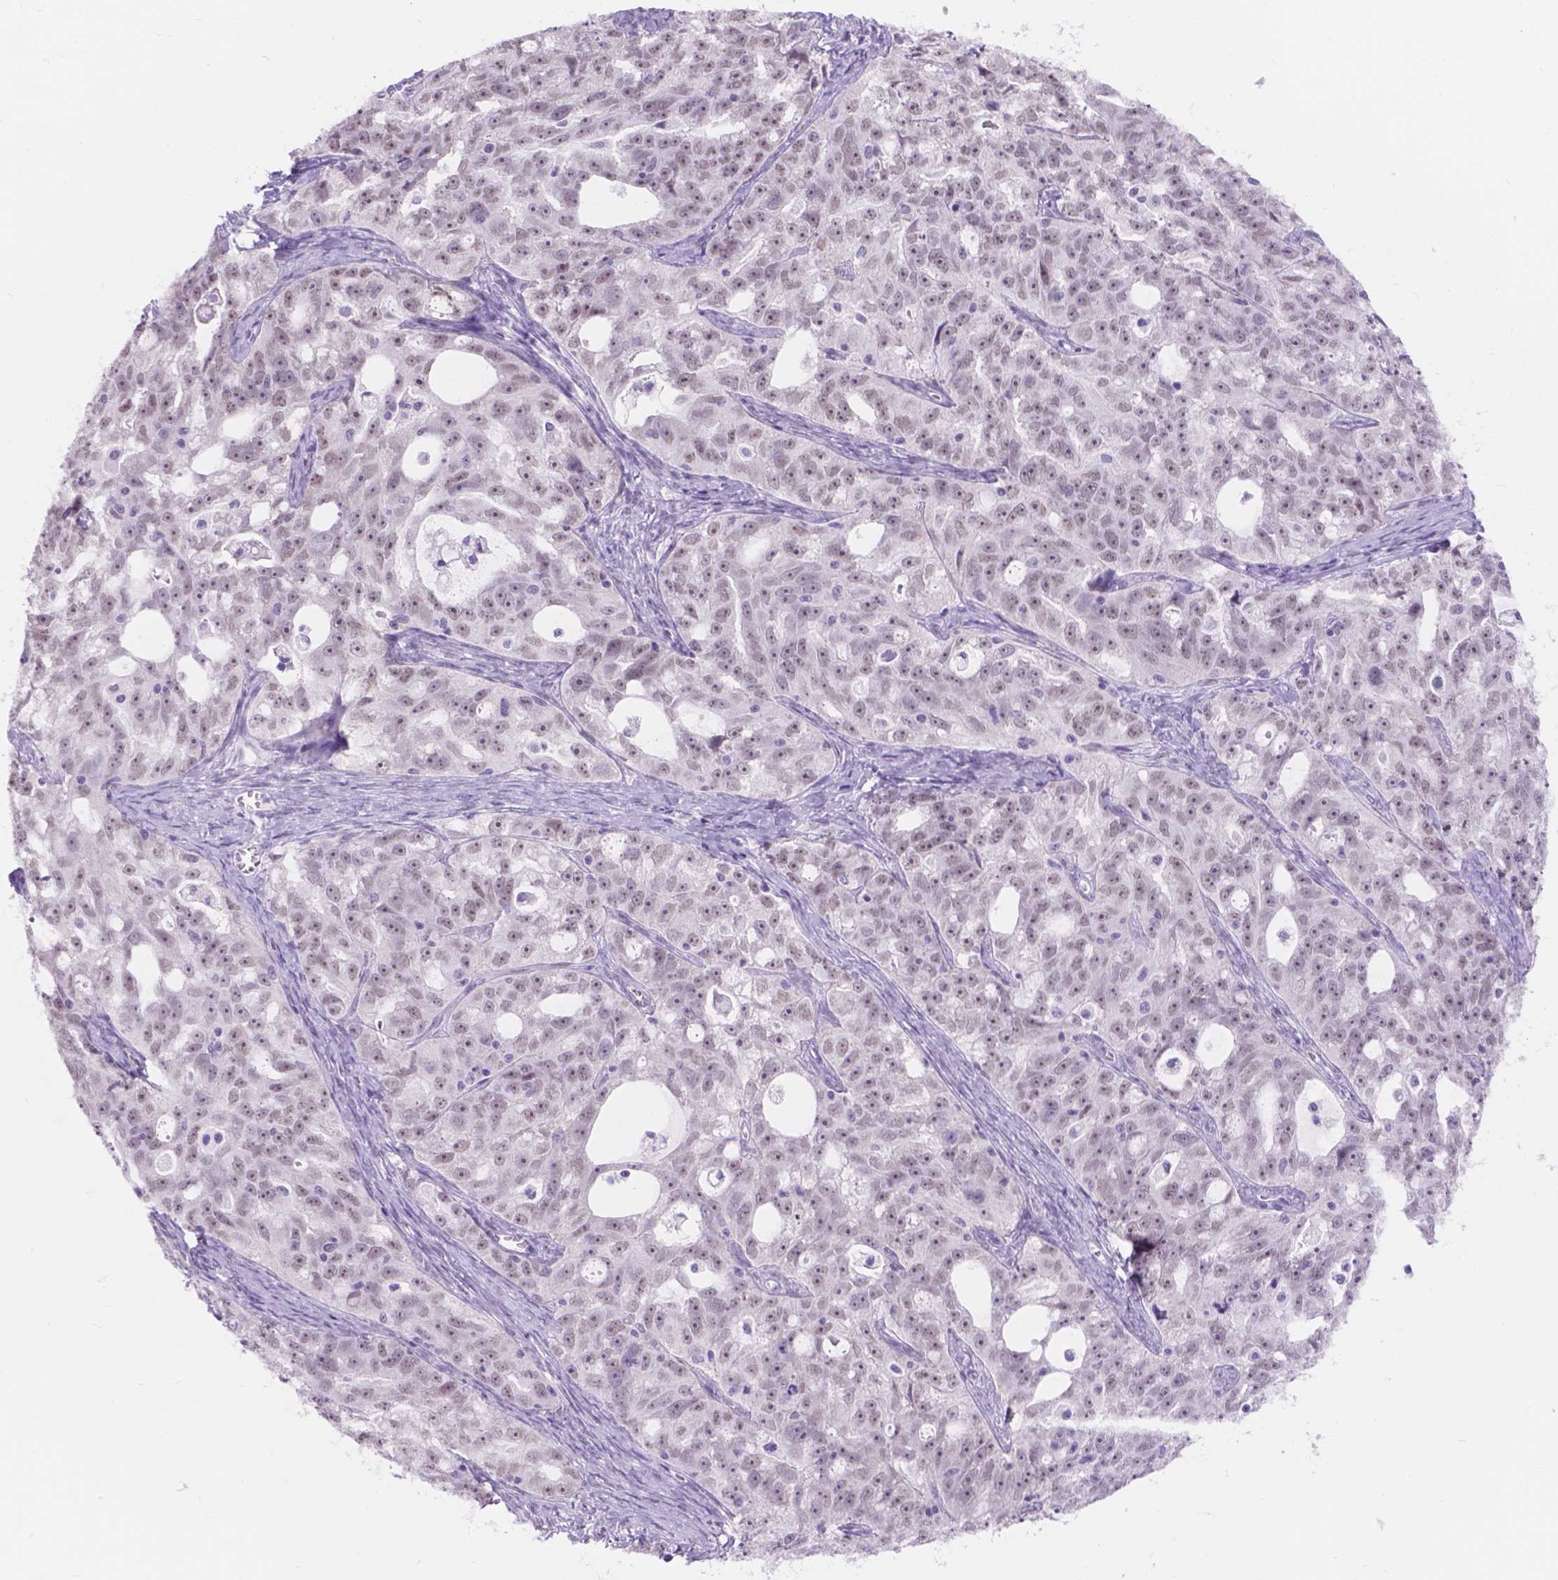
{"staining": {"intensity": "weak", "quantity": ">75%", "location": "nuclear"}, "tissue": "ovarian cancer", "cell_type": "Tumor cells", "image_type": "cancer", "snomed": [{"axis": "morphology", "description": "Cystadenocarcinoma, serous, NOS"}, {"axis": "topography", "description": "Ovary"}], "caption": "An image of ovarian cancer (serous cystadenocarcinoma) stained for a protein displays weak nuclear brown staining in tumor cells.", "gene": "DCC", "patient": {"sex": "female", "age": 51}}